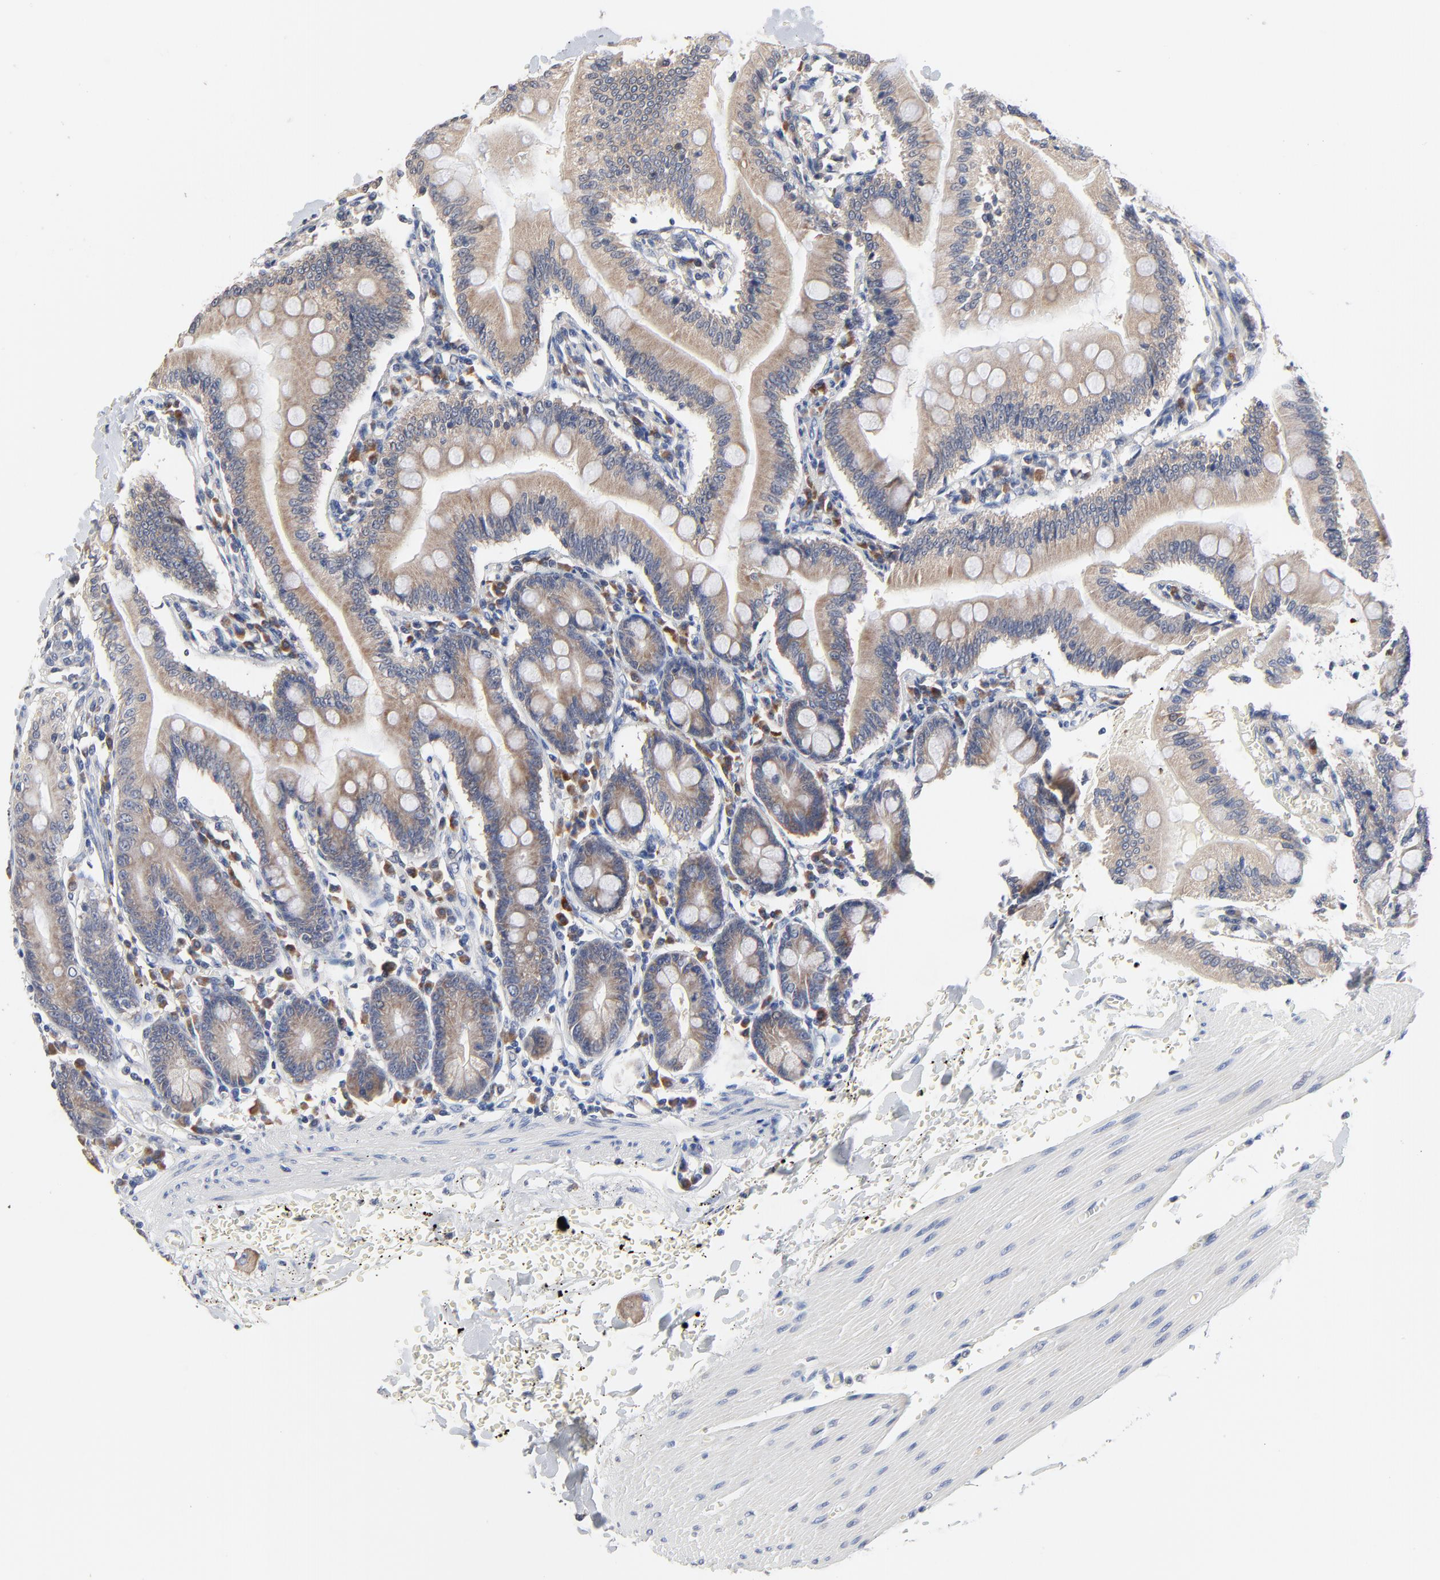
{"staining": {"intensity": "moderate", "quantity": ">75%", "location": "cytoplasmic/membranous"}, "tissue": "small intestine", "cell_type": "Glandular cells", "image_type": "normal", "snomed": [{"axis": "morphology", "description": "Normal tissue, NOS"}, {"axis": "topography", "description": "Small intestine"}], "caption": "Immunohistochemical staining of benign small intestine demonstrates moderate cytoplasmic/membranous protein positivity in about >75% of glandular cells. The staining is performed using DAB brown chromogen to label protein expression. The nuclei are counter-stained blue using hematoxylin.", "gene": "FBXL5", "patient": {"sex": "male", "age": 71}}